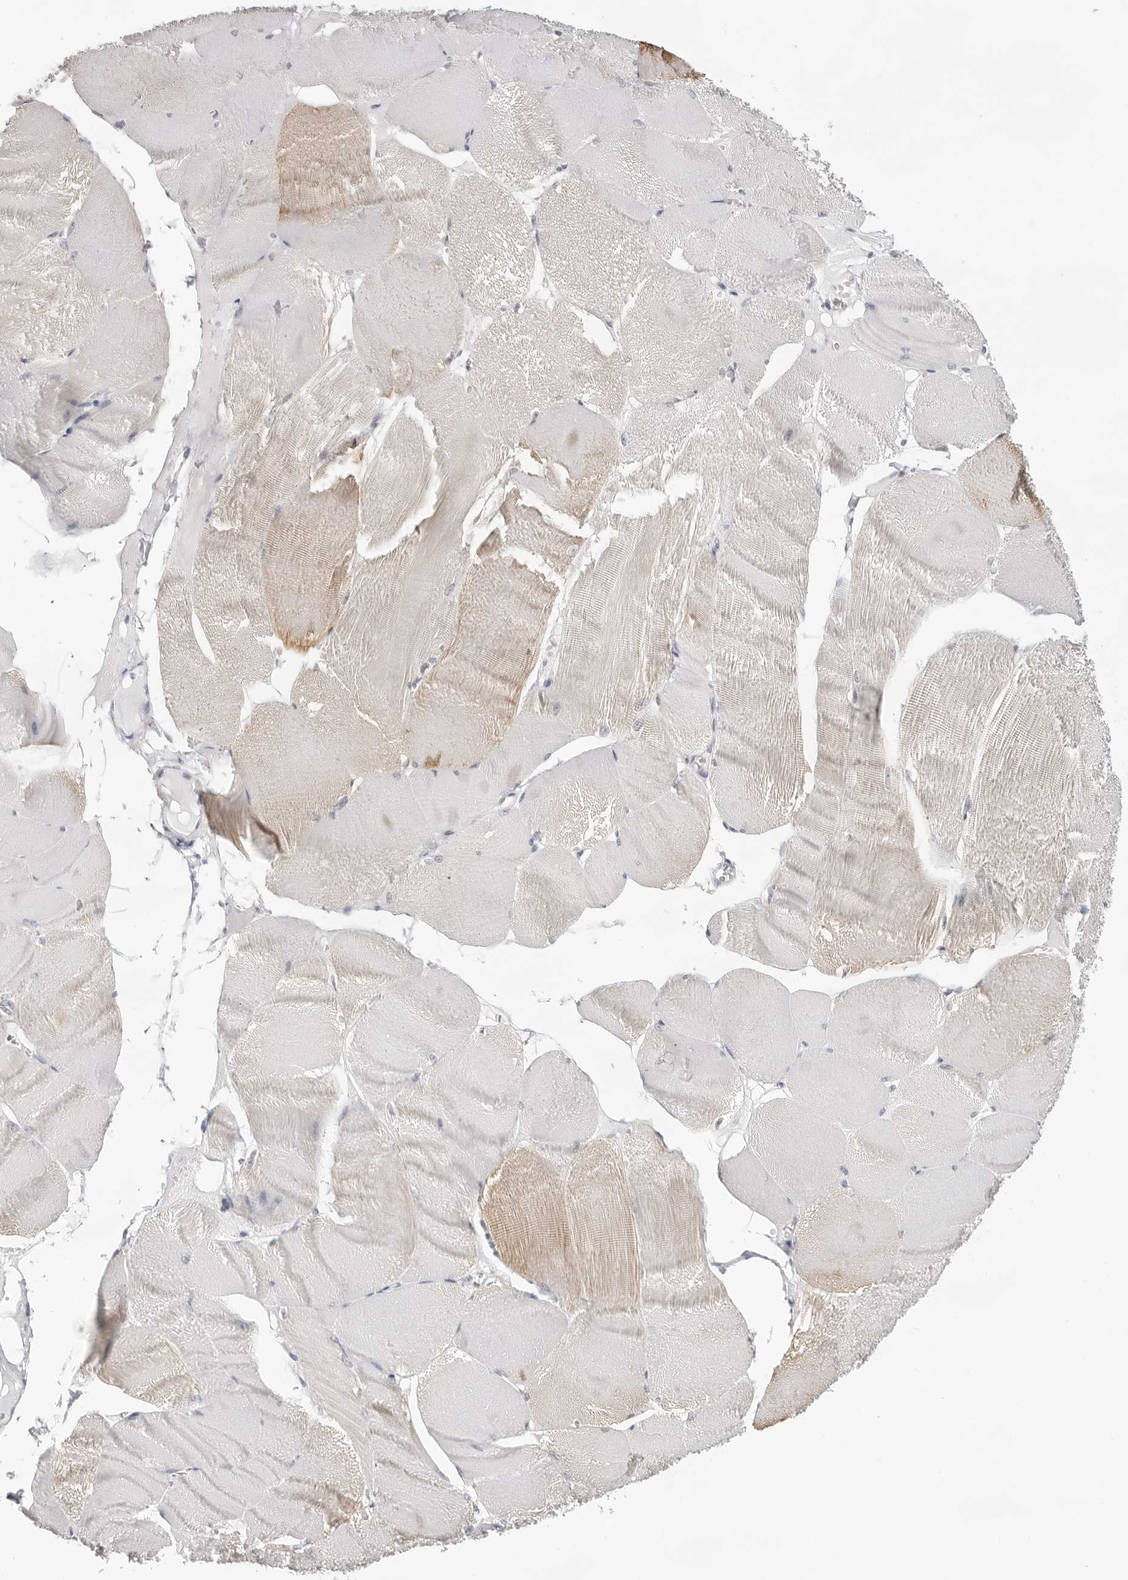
{"staining": {"intensity": "weak", "quantity": "25%-75%", "location": "cytoplasmic/membranous"}, "tissue": "skeletal muscle", "cell_type": "Myocytes", "image_type": "normal", "snomed": [{"axis": "morphology", "description": "Normal tissue, NOS"}, {"axis": "morphology", "description": "Basal cell carcinoma"}, {"axis": "topography", "description": "Skeletal muscle"}], "caption": "Immunohistochemistry micrograph of unremarkable skeletal muscle: human skeletal muscle stained using IHC demonstrates low levels of weak protein expression localized specifically in the cytoplasmic/membranous of myocytes, appearing as a cytoplasmic/membranous brown color.", "gene": "INSL3", "patient": {"sex": "female", "age": 64}}